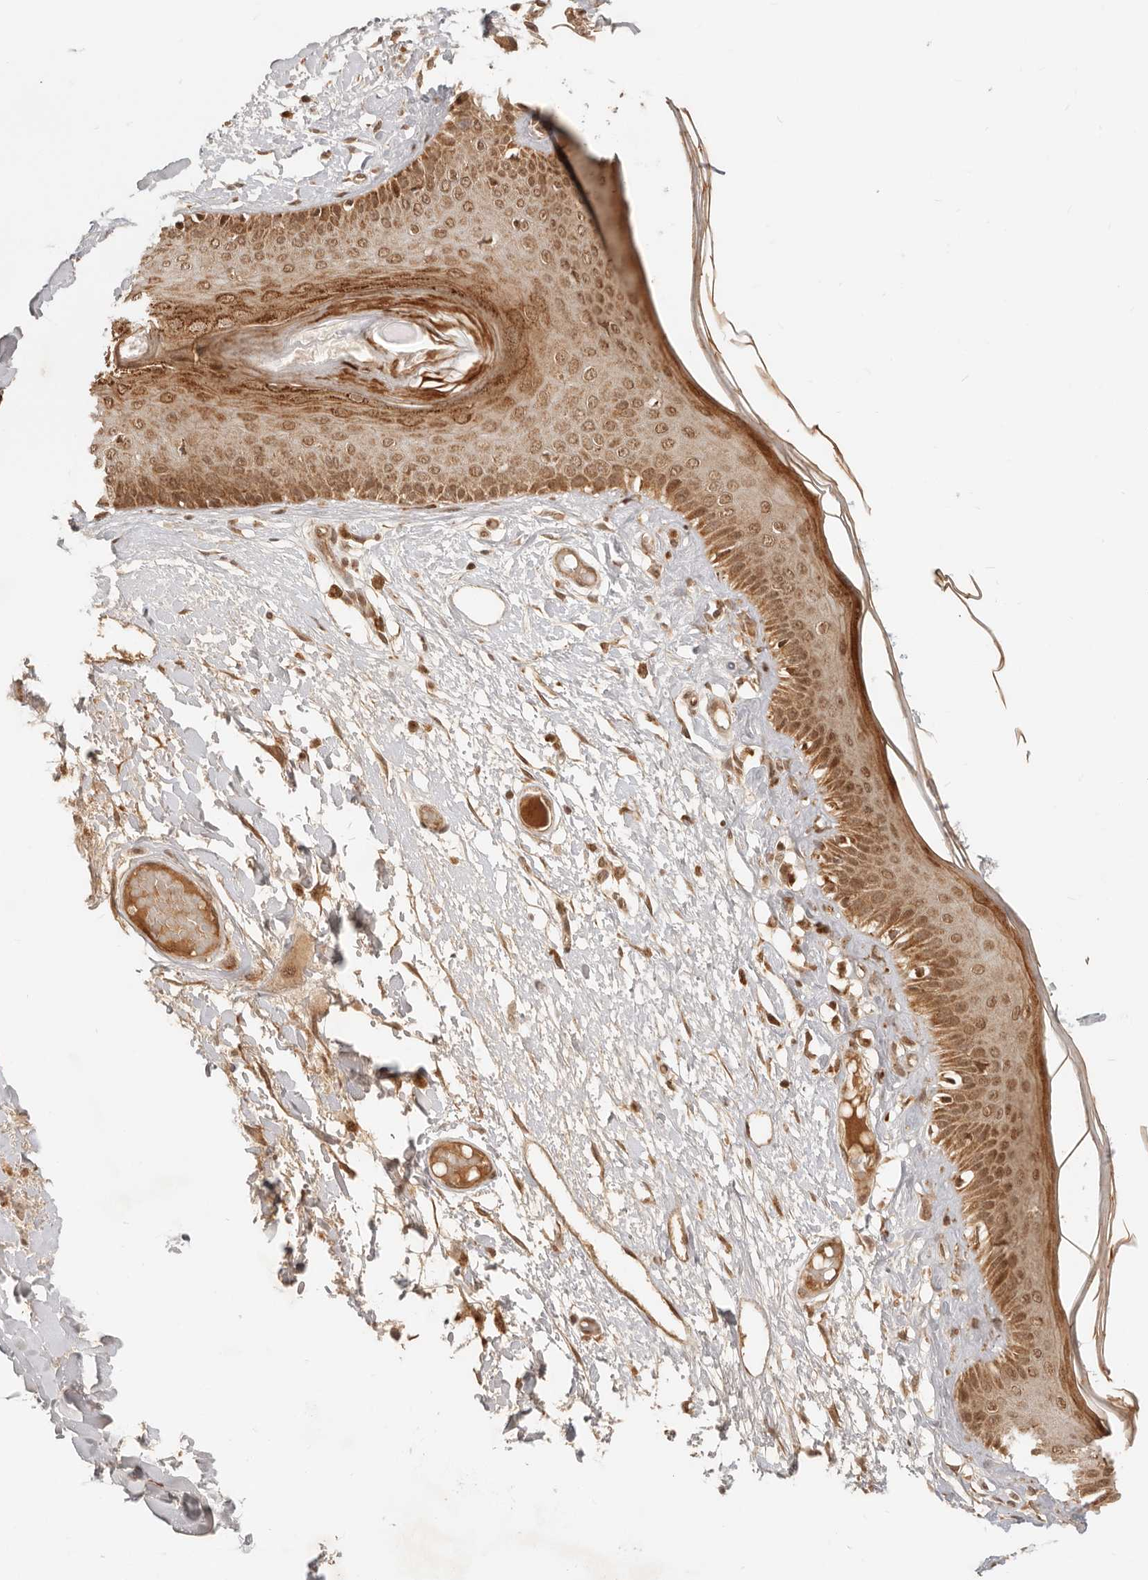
{"staining": {"intensity": "moderate", "quantity": ">75%", "location": "cytoplasmic/membranous,nuclear"}, "tissue": "skin", "cell_type": "Epidermal cells", "image_type": "normal", "snomed": [{"axis": "morphology", "description": "Normal tissue, NOS"}, {"axis": "topography", "description": "Vulva"}], "caption": "Immunohistochemistry (IHC) image of unremarkable skin: skin stained using immunohistochemistry exhibits medium levels of moderate protein expression localized specifically in the cytoplasmic/membranous,nuclear of epidermal cells, appearing as a cytoplasmic/membranous,nuclear brown color.", "gene": "BAALC", "patient": {"sex": "female", "age": 73}}